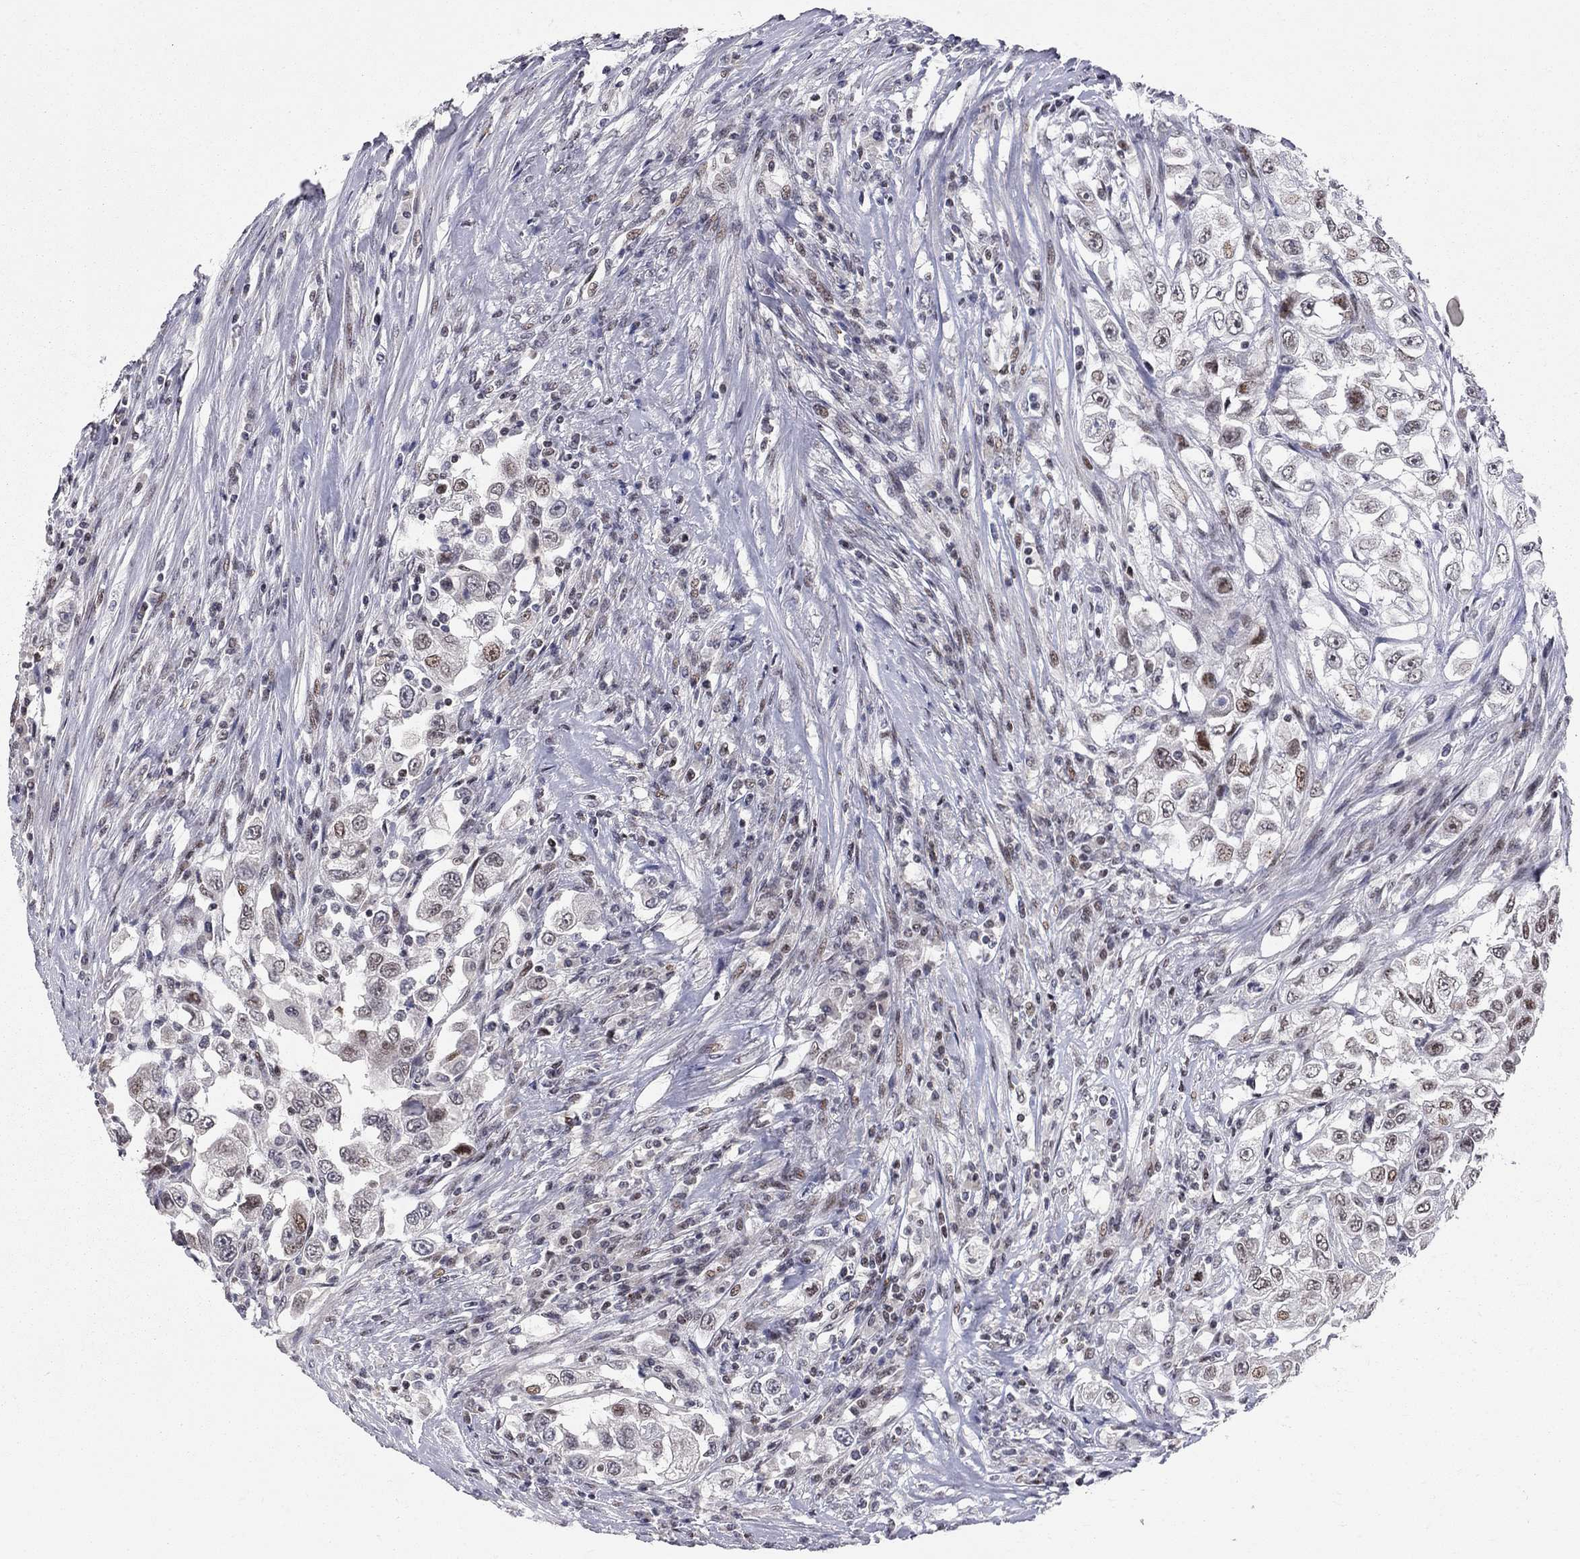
{"staining": {"intensity": "weak", "quantity": "25%-75%", "location": "nuclear"}, "tissue": "urothelial cancer", "cell_type": "Tumor cells", "image_type": "cancer", "snomed": [{"axis": "morphology", "description": "Urothelial carcinoma, High grade"}, {"axis": "topography", "description": "Urinary bladder"}], "caption": "A low amount of weak nuclear expression is identified in approximately 25%-75% of tumor cells in urothelial cancer tissue.", "gene": "HDAC3", "patient": {"sex": "female", "age": 56}}